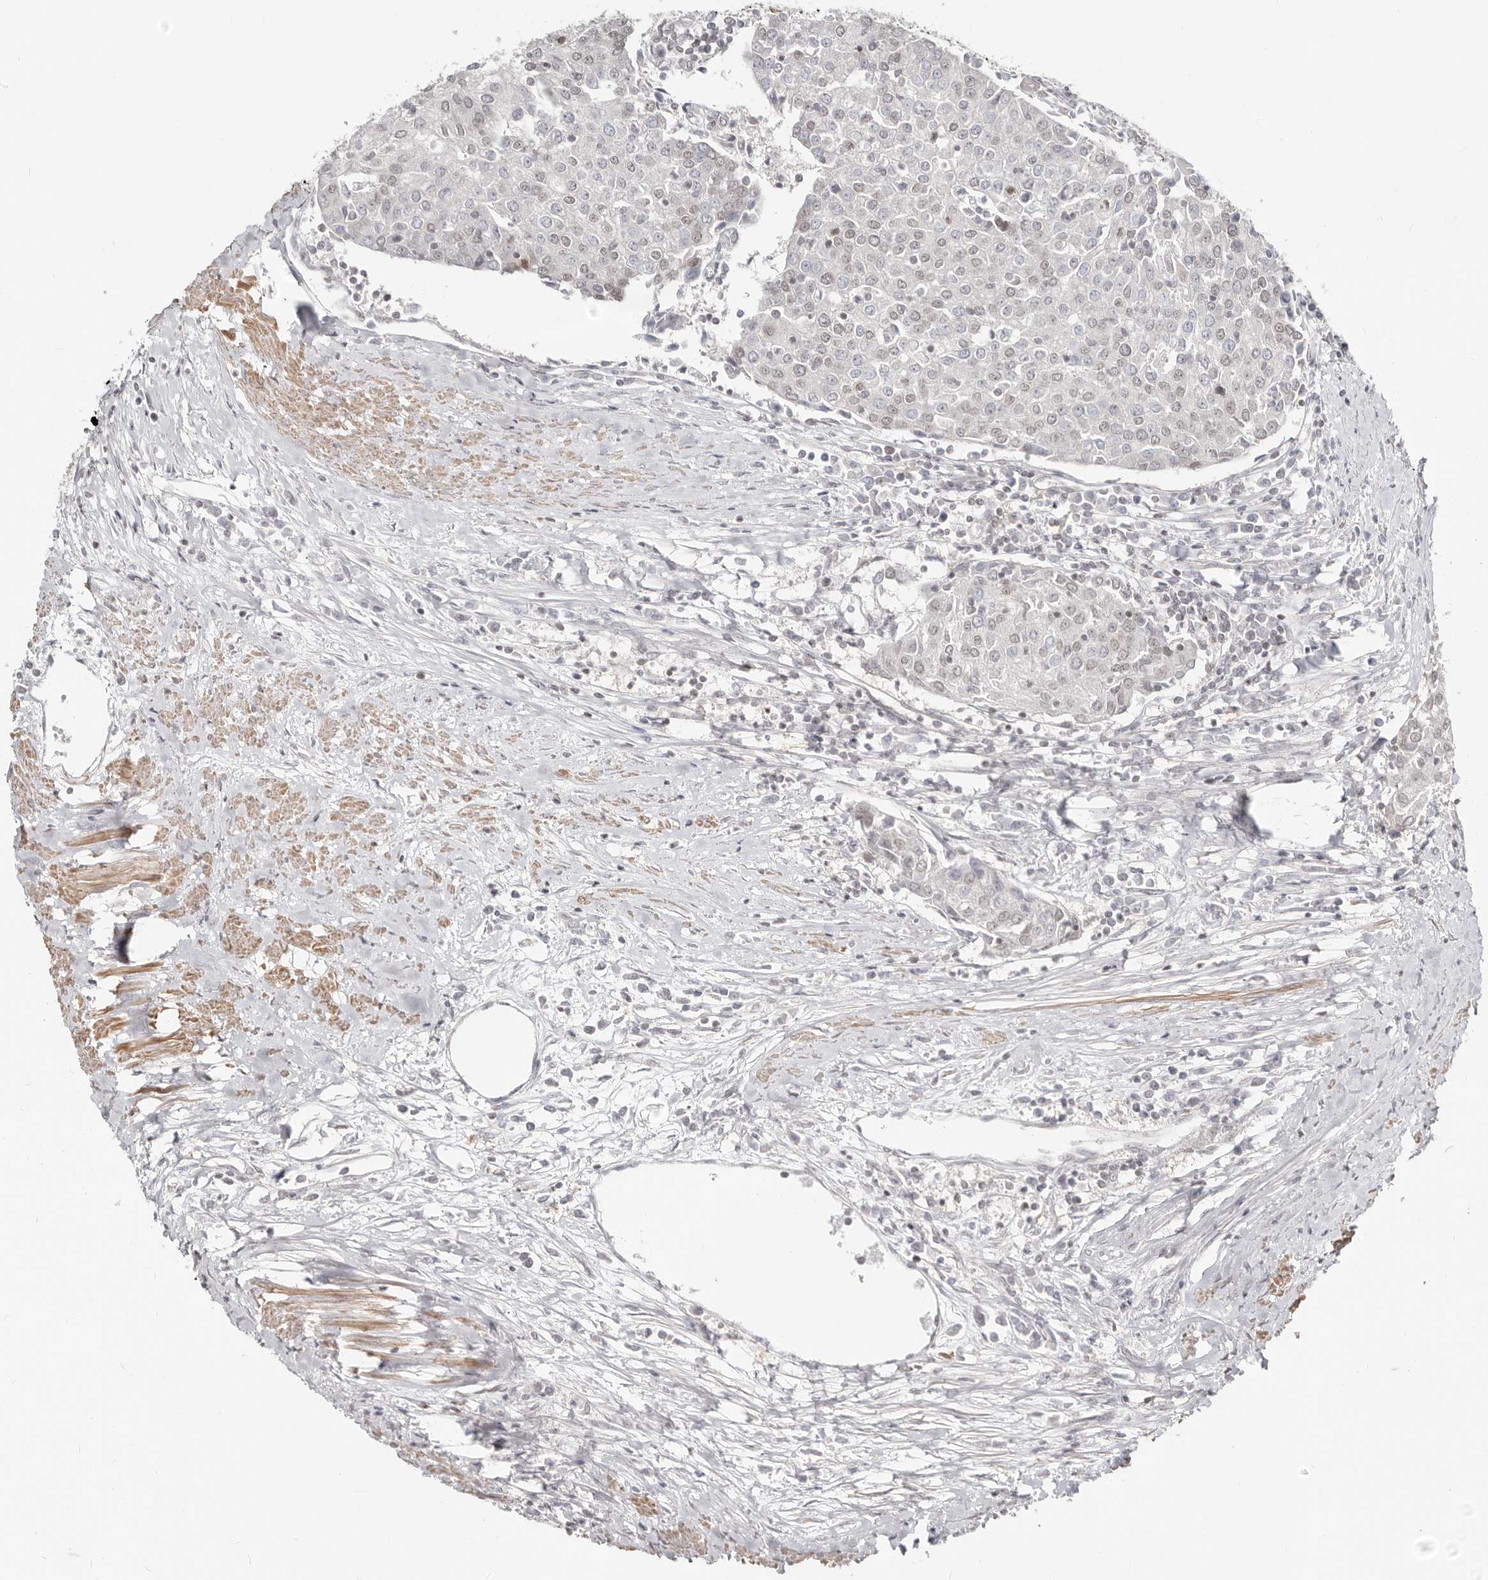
{"staining": {"intensity": "negative", "quantity": "none", "location": "none"}, "tissue": "urothelial cancer", "cell_type": "Tumor cells", "image_type": "cancer", "snomed": [{"axis": "morphology", "description": "Urothelial carcinoma, High grade"}, {"axis": "topography", "description": "Urinary bladder"}], "caption": "Tumor cells show no significant staining in urothelial cancer.", "gene": "NUP153", "patient": {"sex": "female", "age": 85}}